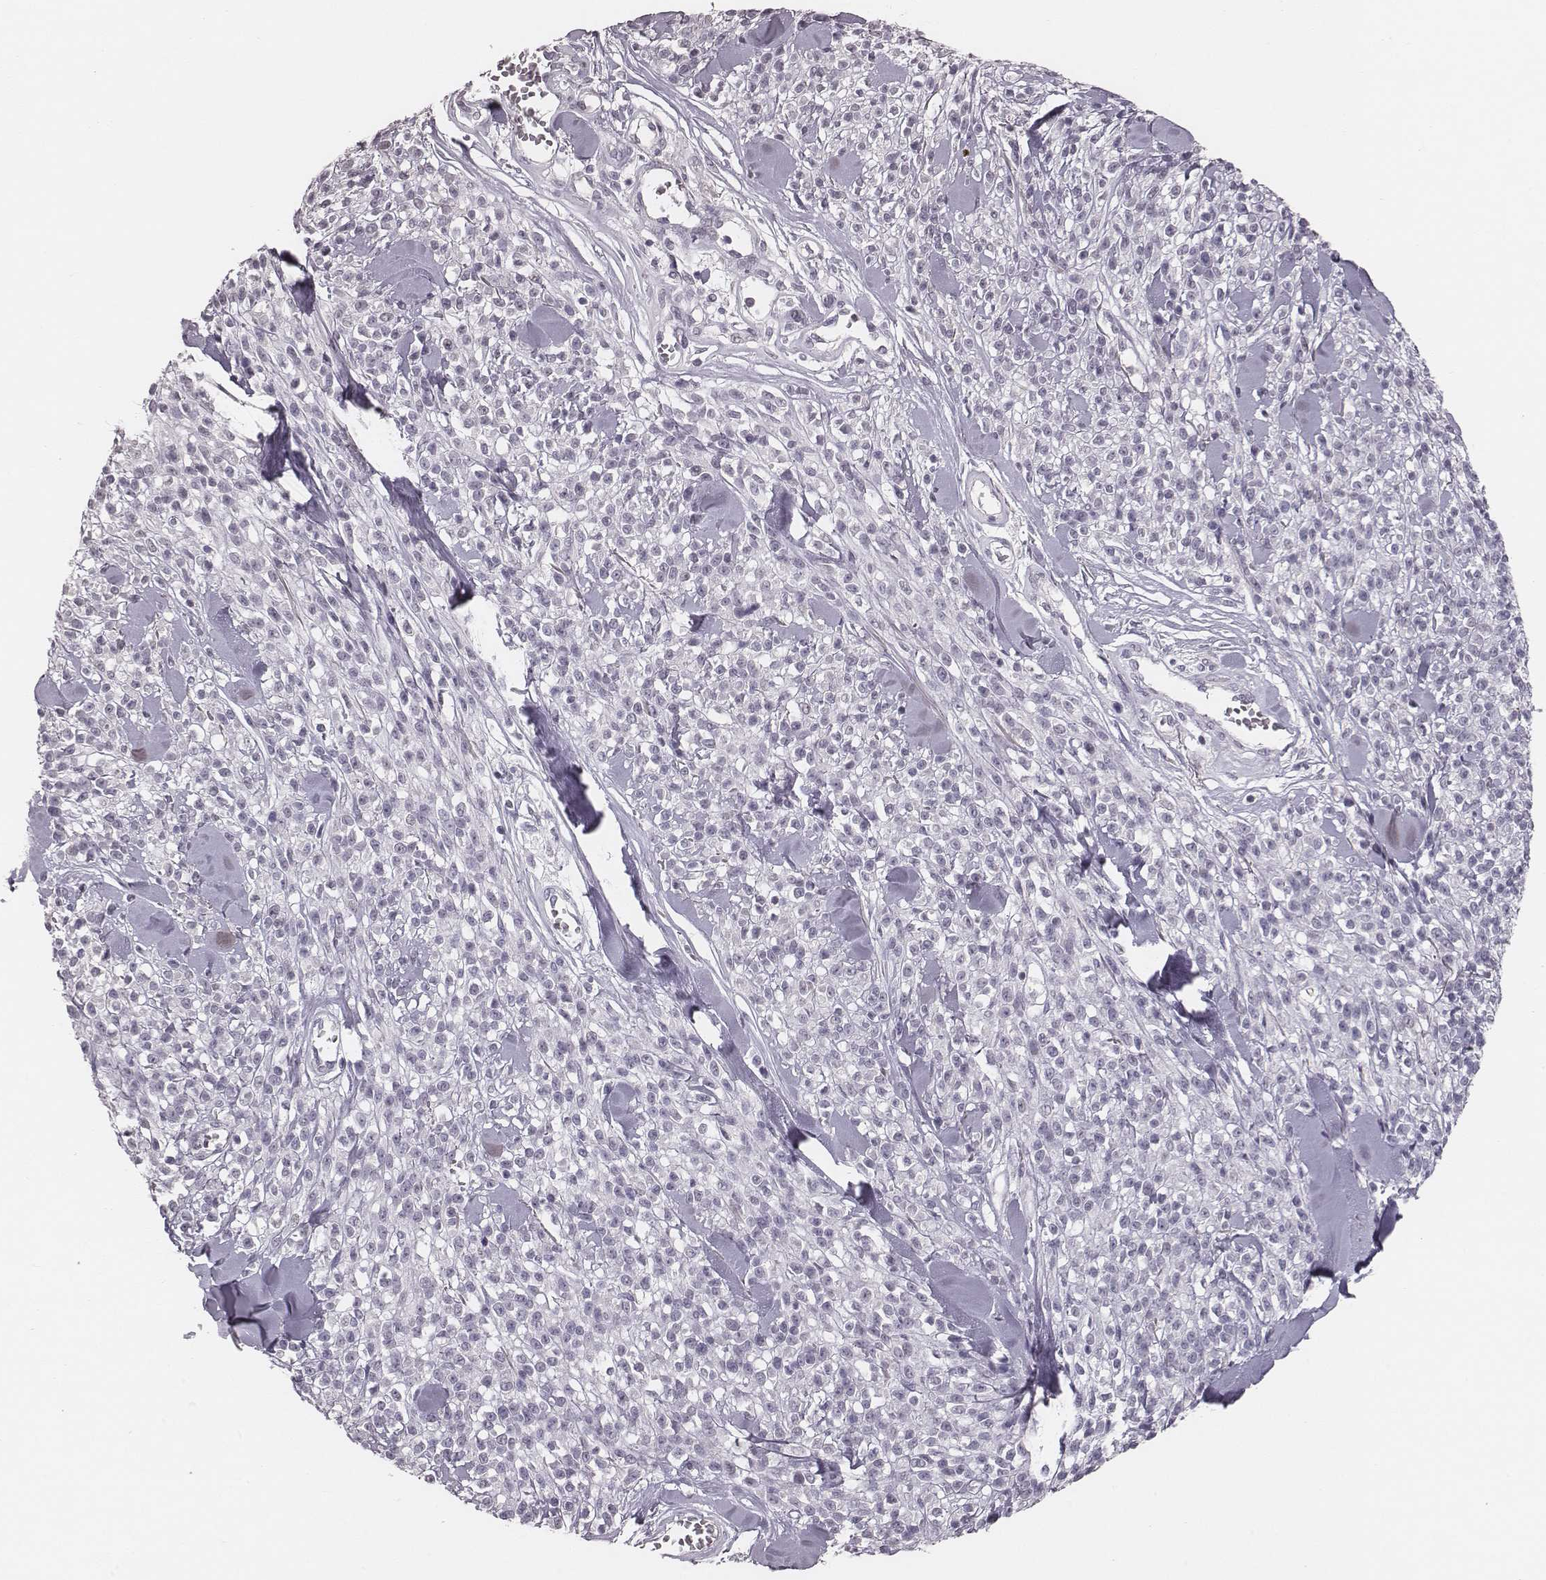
{"staining": {"intensity": "negative", "quantity": "none", "location": "none"}, "tissue": "melanoma", "cell_type": "Tumor cells", "image_type": "cancer", "snomed": [{"axis": "morphology", "description": "Malignant melanoma, NOS"}, {"axis": "topography", "description": "Skin"}, {"axis": "topography", "description": "Skin of trunk"}], "caption": "Protein analysis of melanoma demonstrates no significant expression in tumor cells.", "gene": "CSHL1", "patient": {"sex": "male", "age": 74}}